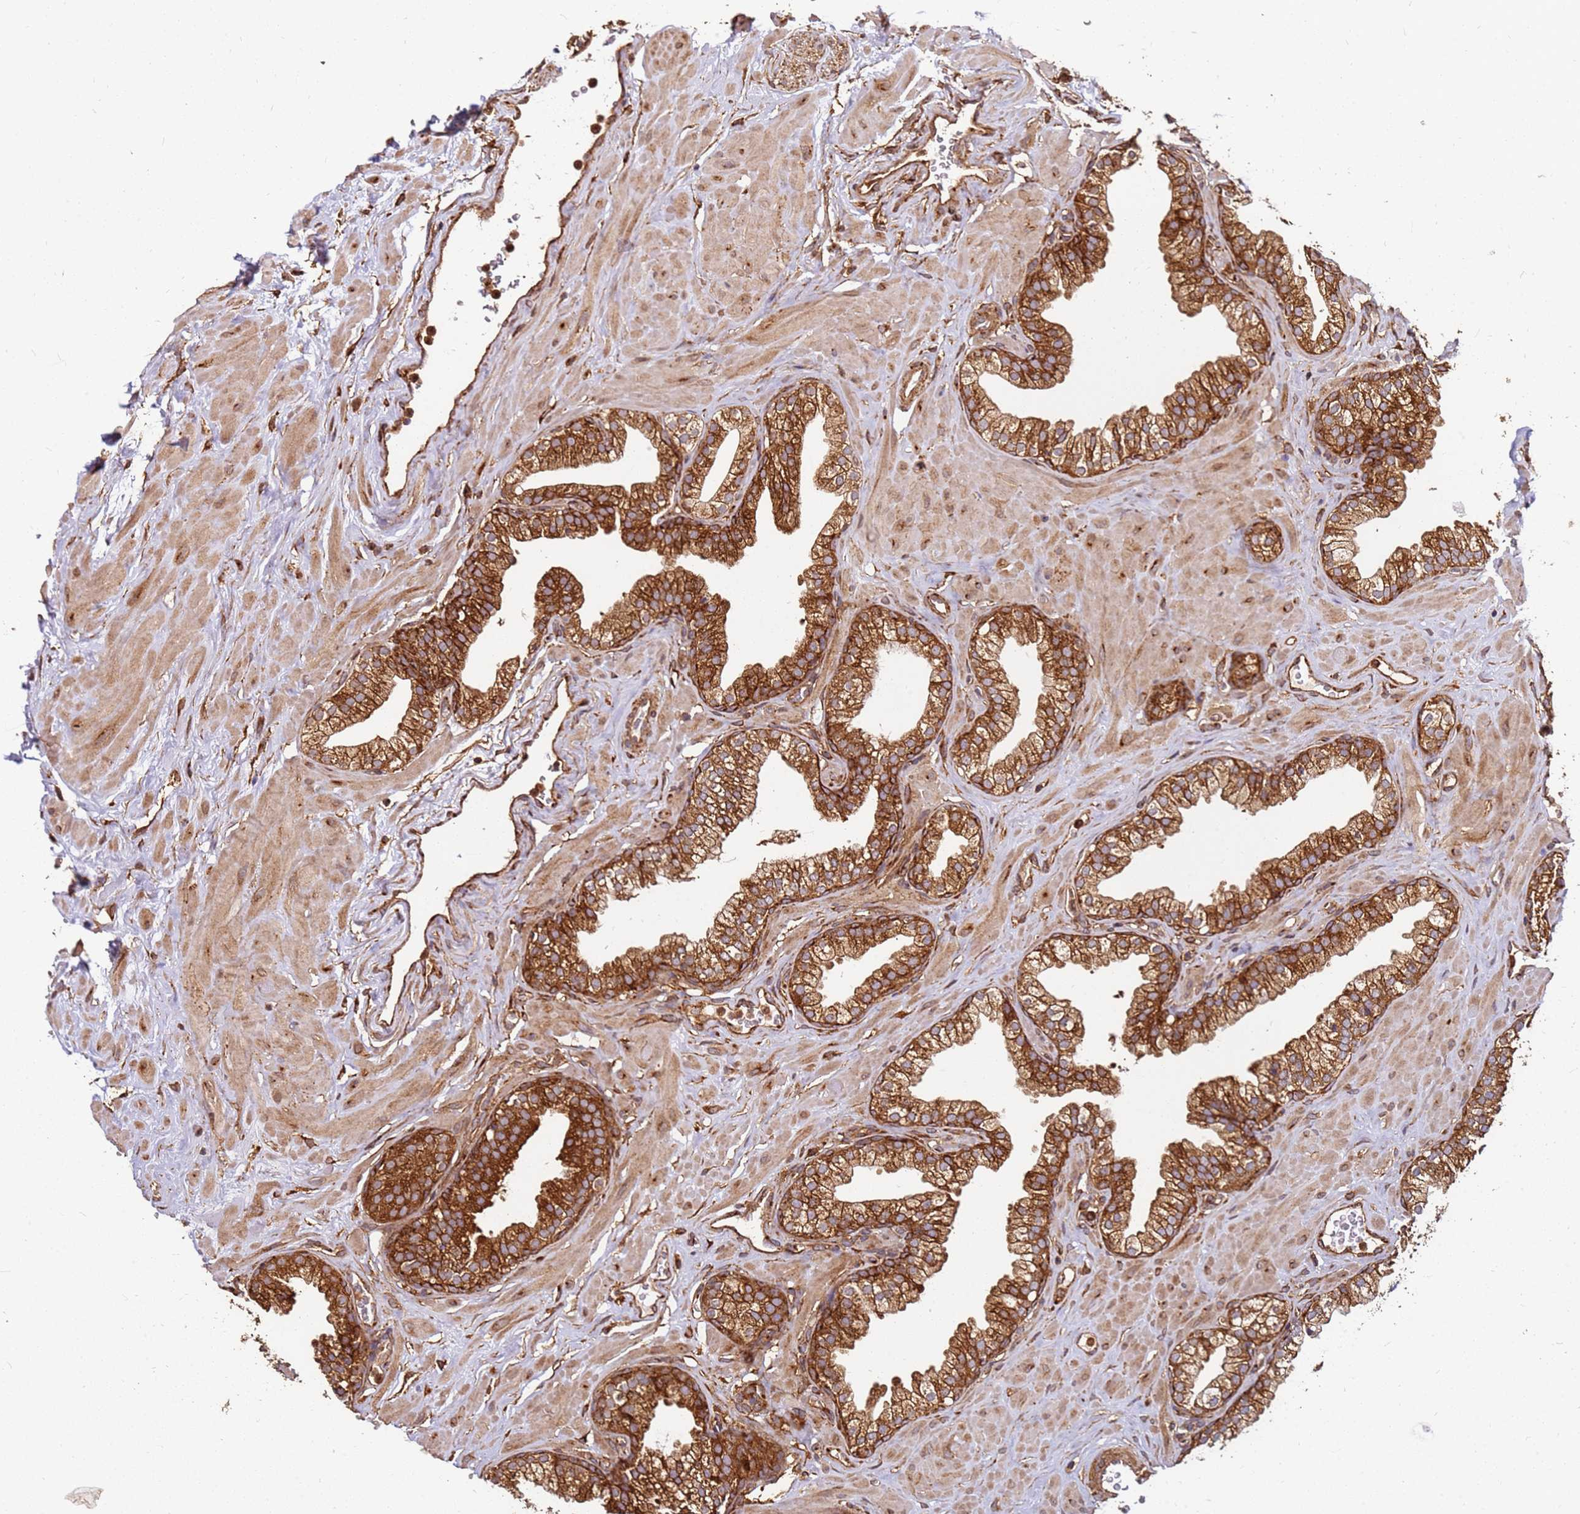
{"staining": {"intensity": "strong", "quantity": ">75%", "location": "cytoplasmic/membranous"}, "tissue": "prostate", "cell_type": "Glandular cells", "image_type": "normal", "snomed": [{"axis": "morphology", "description": "Normal tissue, NOS"}, {"axis": "morphology", "description": "Urothelial carcinoma, Low grade"}, {"axis": "topography", "description": "Urinary bladder"}, {"axis": "topography", "description": "Prostate"}], "caption": "This is a histology image of immunohistochemistry (IHC) staining of normal prostate, which shows strong positivity in the cytoplasmic/membranous of glandular cells.", "gene": "DVL3", "patient": {"sex": "male", "age": 60}}